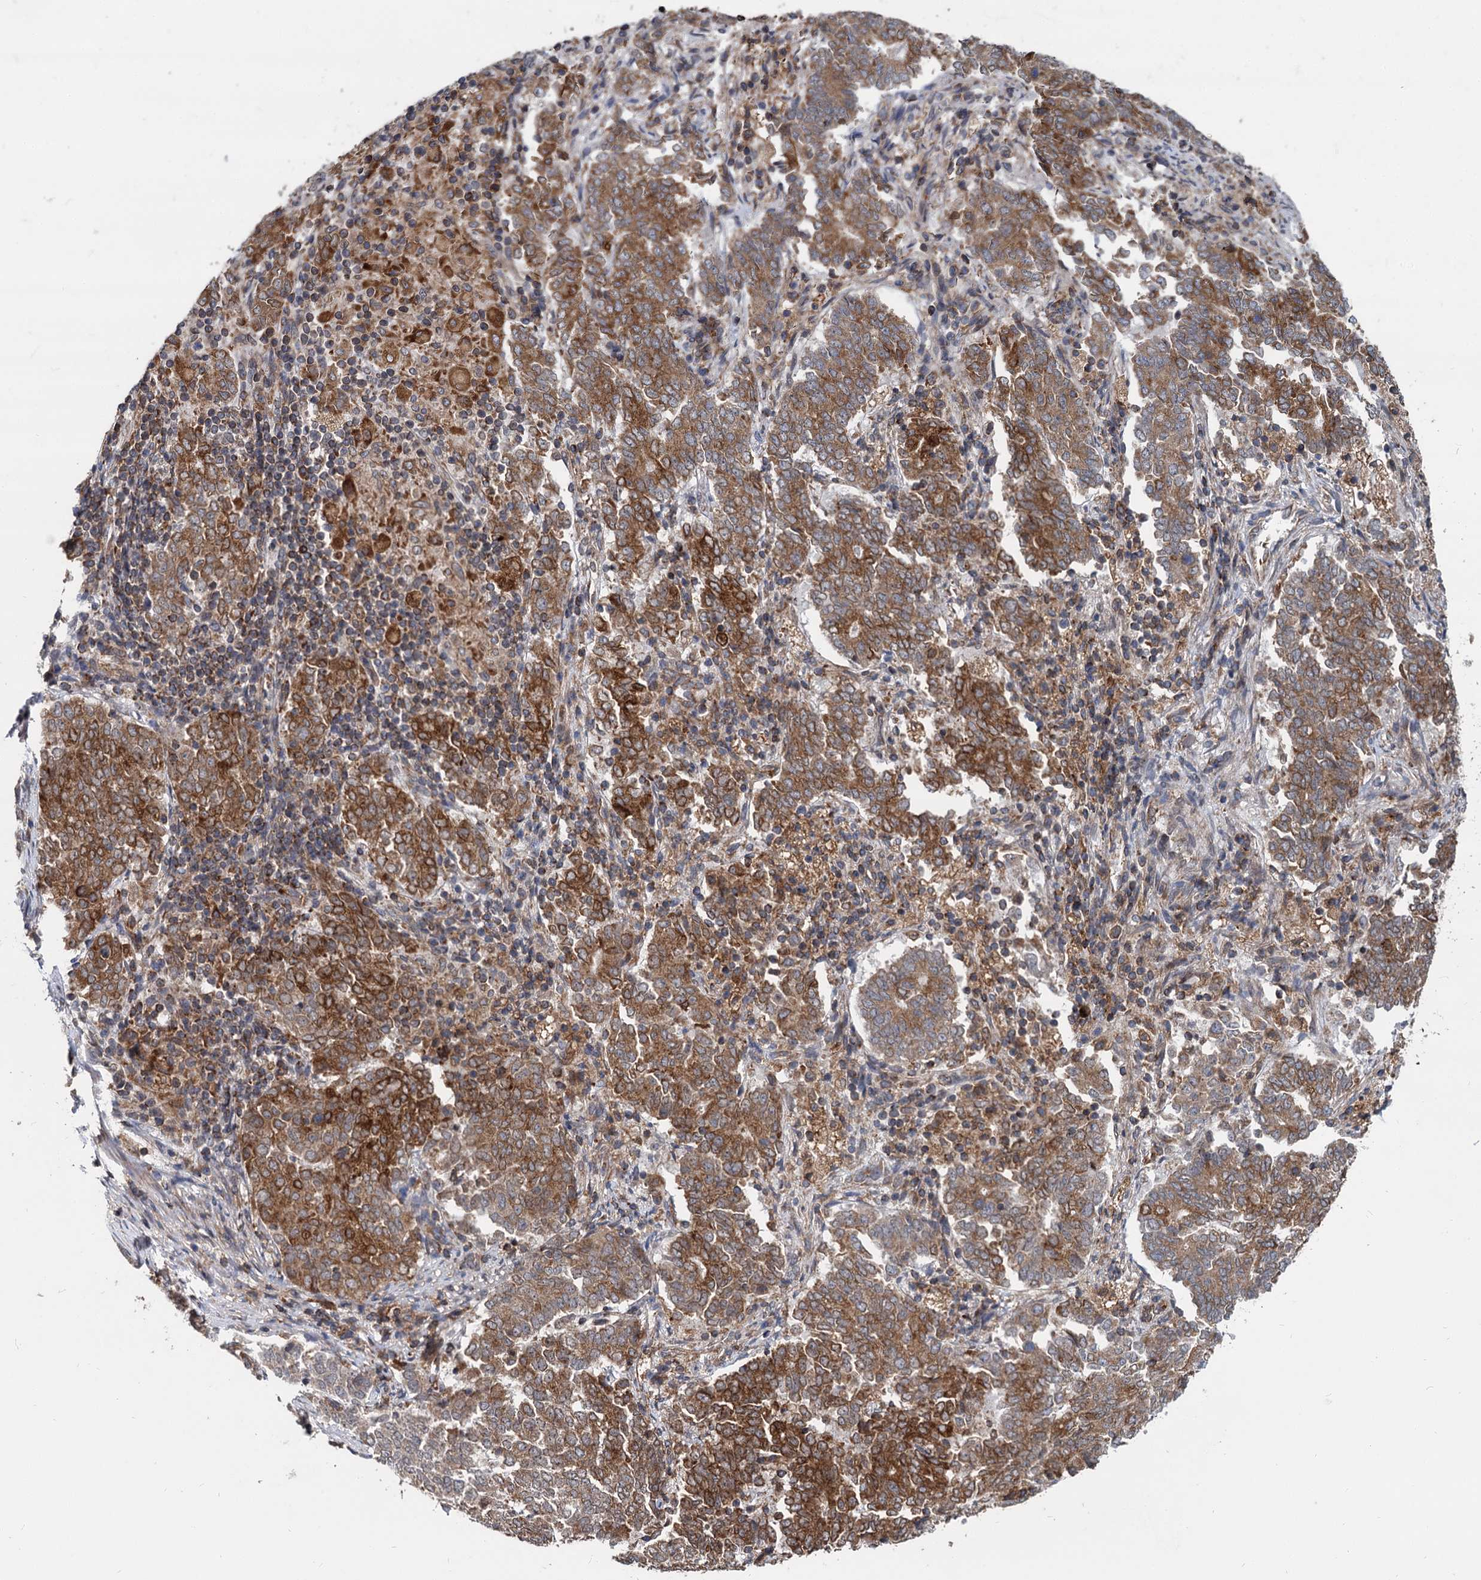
{"staining": {"intensity": "strong", "quantity": ">75%", "location": "cytoplasmic/membranous"}, "tissue": "endometrial cancer", "cell_type": "Tumor cells", "image_type": "cancer", "snomed": [{"axis": "morphology", "description": "Adenocarcinoma, NOS"}, {"axis": "topography", "description": "Endometrium"}], "caption": "Protein expression analysis of human endometrial cancer reveals strong cytoplasmic/membranous staining in approximately >75% of tumor cells.", "gene": "STIM1", "patient": {"sex": "female", "age": 80}}